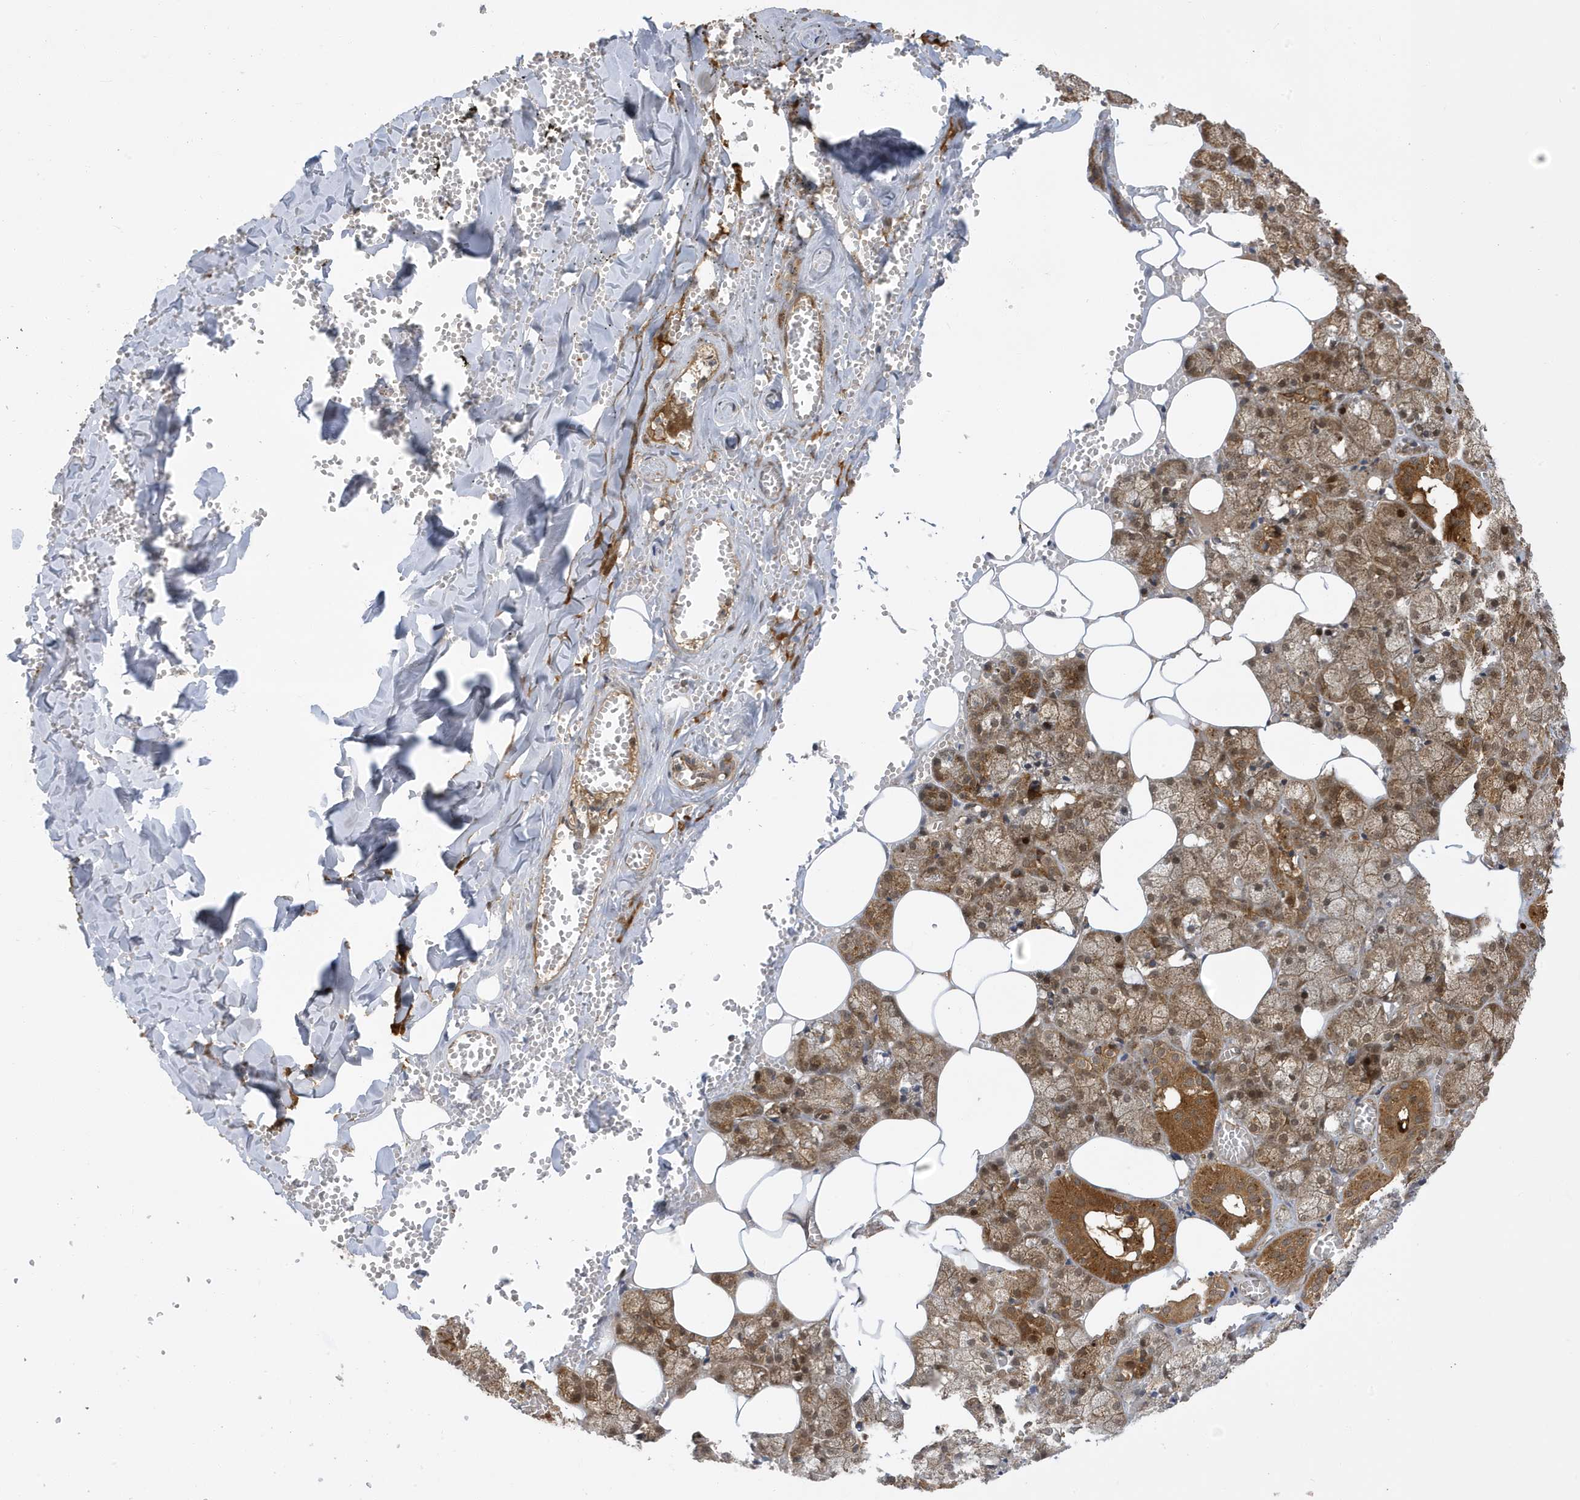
{"staining": {"intensity": "moderate", "quantity": "25%-75%", "location": "cytoplasmic/membranous"}, "tissue": "salivary gland", "cell_type": "Glandular cells", "image_type": "normal", "snomed": [{"axis": "morphology", "description": "Normal tissue, NOS"}, {"axis": "topography", "description": "Salivary gland"}], "caption": "This image demonstrates unremarkable salivary gland stained with IHC to label a protein in brown. The cytoplasmic/membranous of glandular cells show moderate positivity for the protein. Nuclei are counter-stained blue.", "gene": "LAPTM4A", "patient": {"sex": "male", "age": 62}}